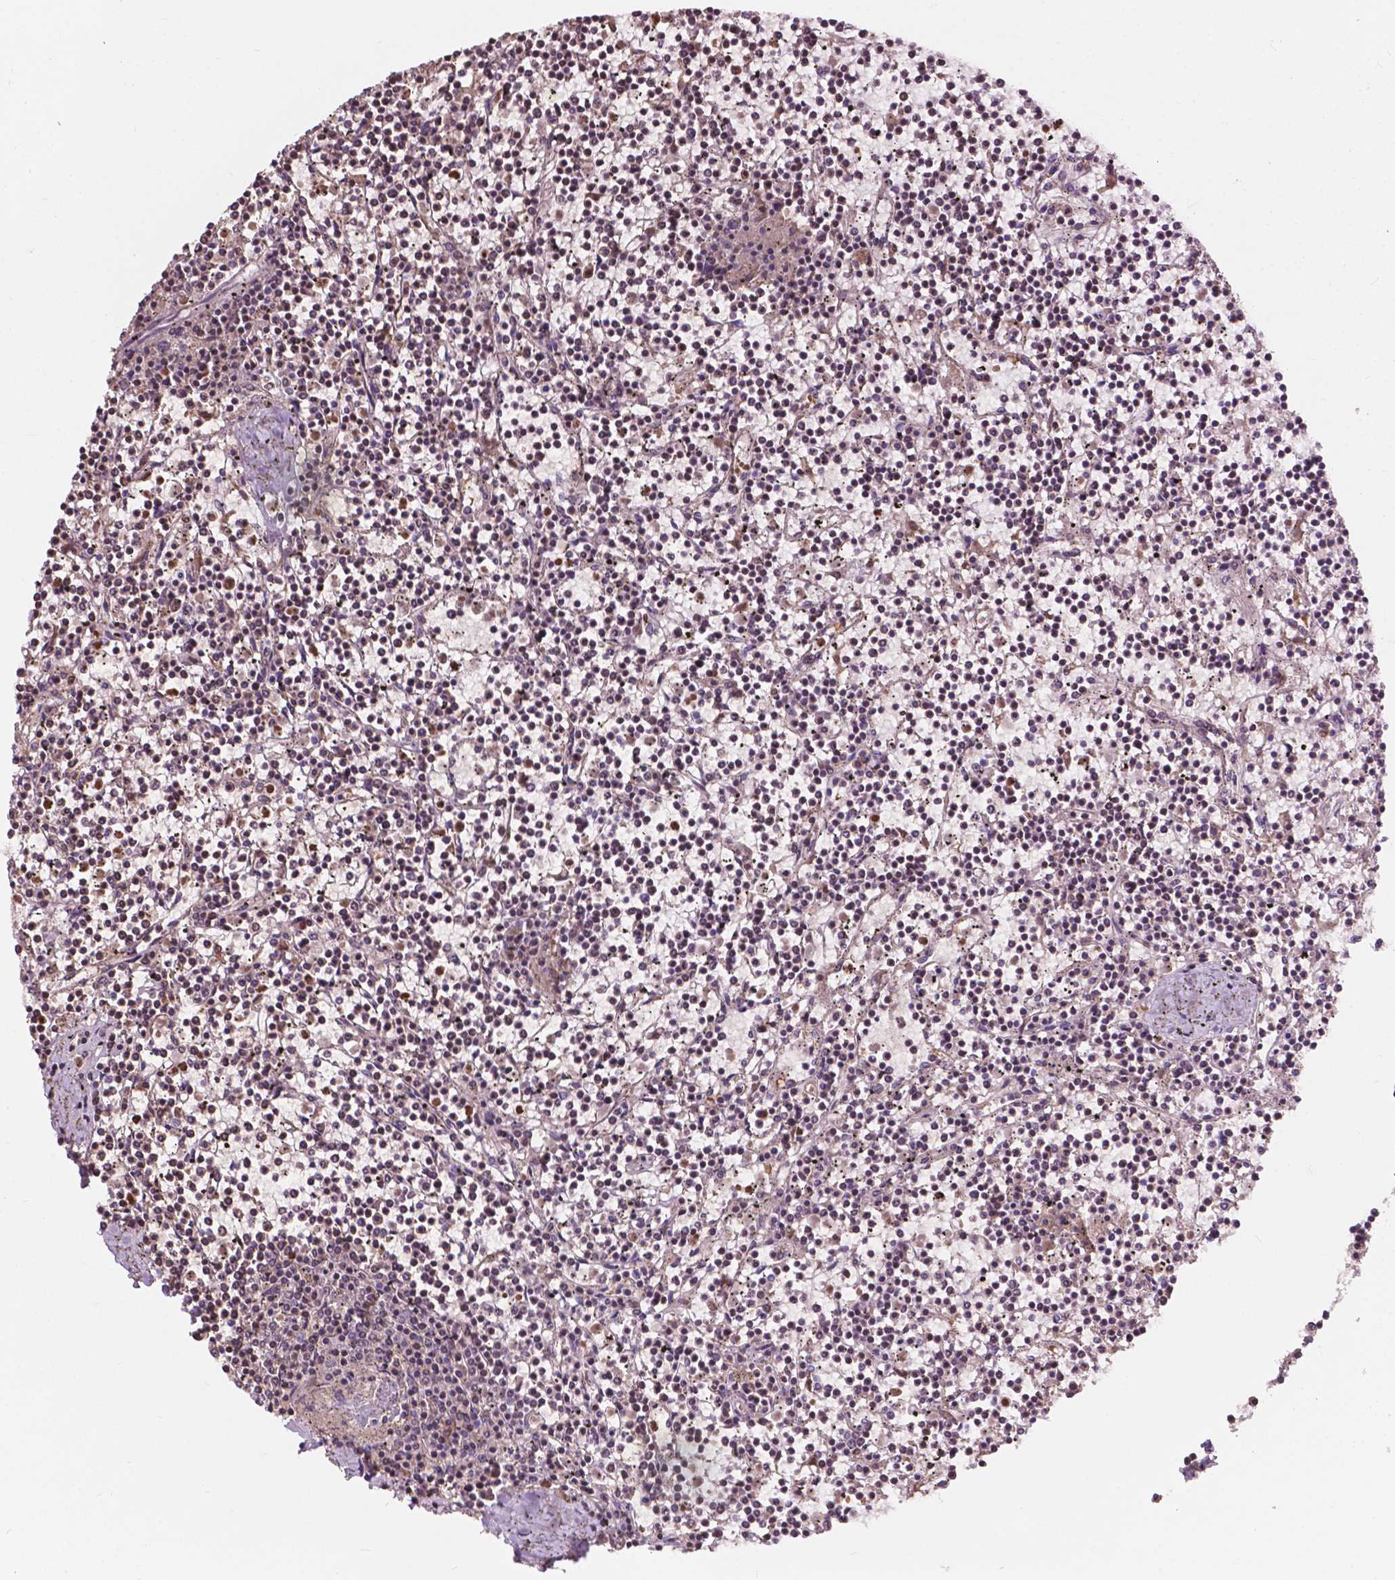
{"staining": {"intensity": "negative", "quantity": "none", "location": "none"}, "tissue": "lymphoma", "cell_type": "Tumor cells", "image_type": "cancer", "snomed": [{"axis": "morphology", "description": "Malignant lymphoma, non-Hodgkin's type, Low grade"}, {"axis": "topography", "description": "Spleen"}], "caption": "IHC photomicrograph of neoplastic tissue: human lymphoma stained with DAB (3,3'-diaminobenzidine) reveals no significant protein staining in tumor cells.", "gene": "NDUFS1", "patient": {"sex": "female", "age": 19}}